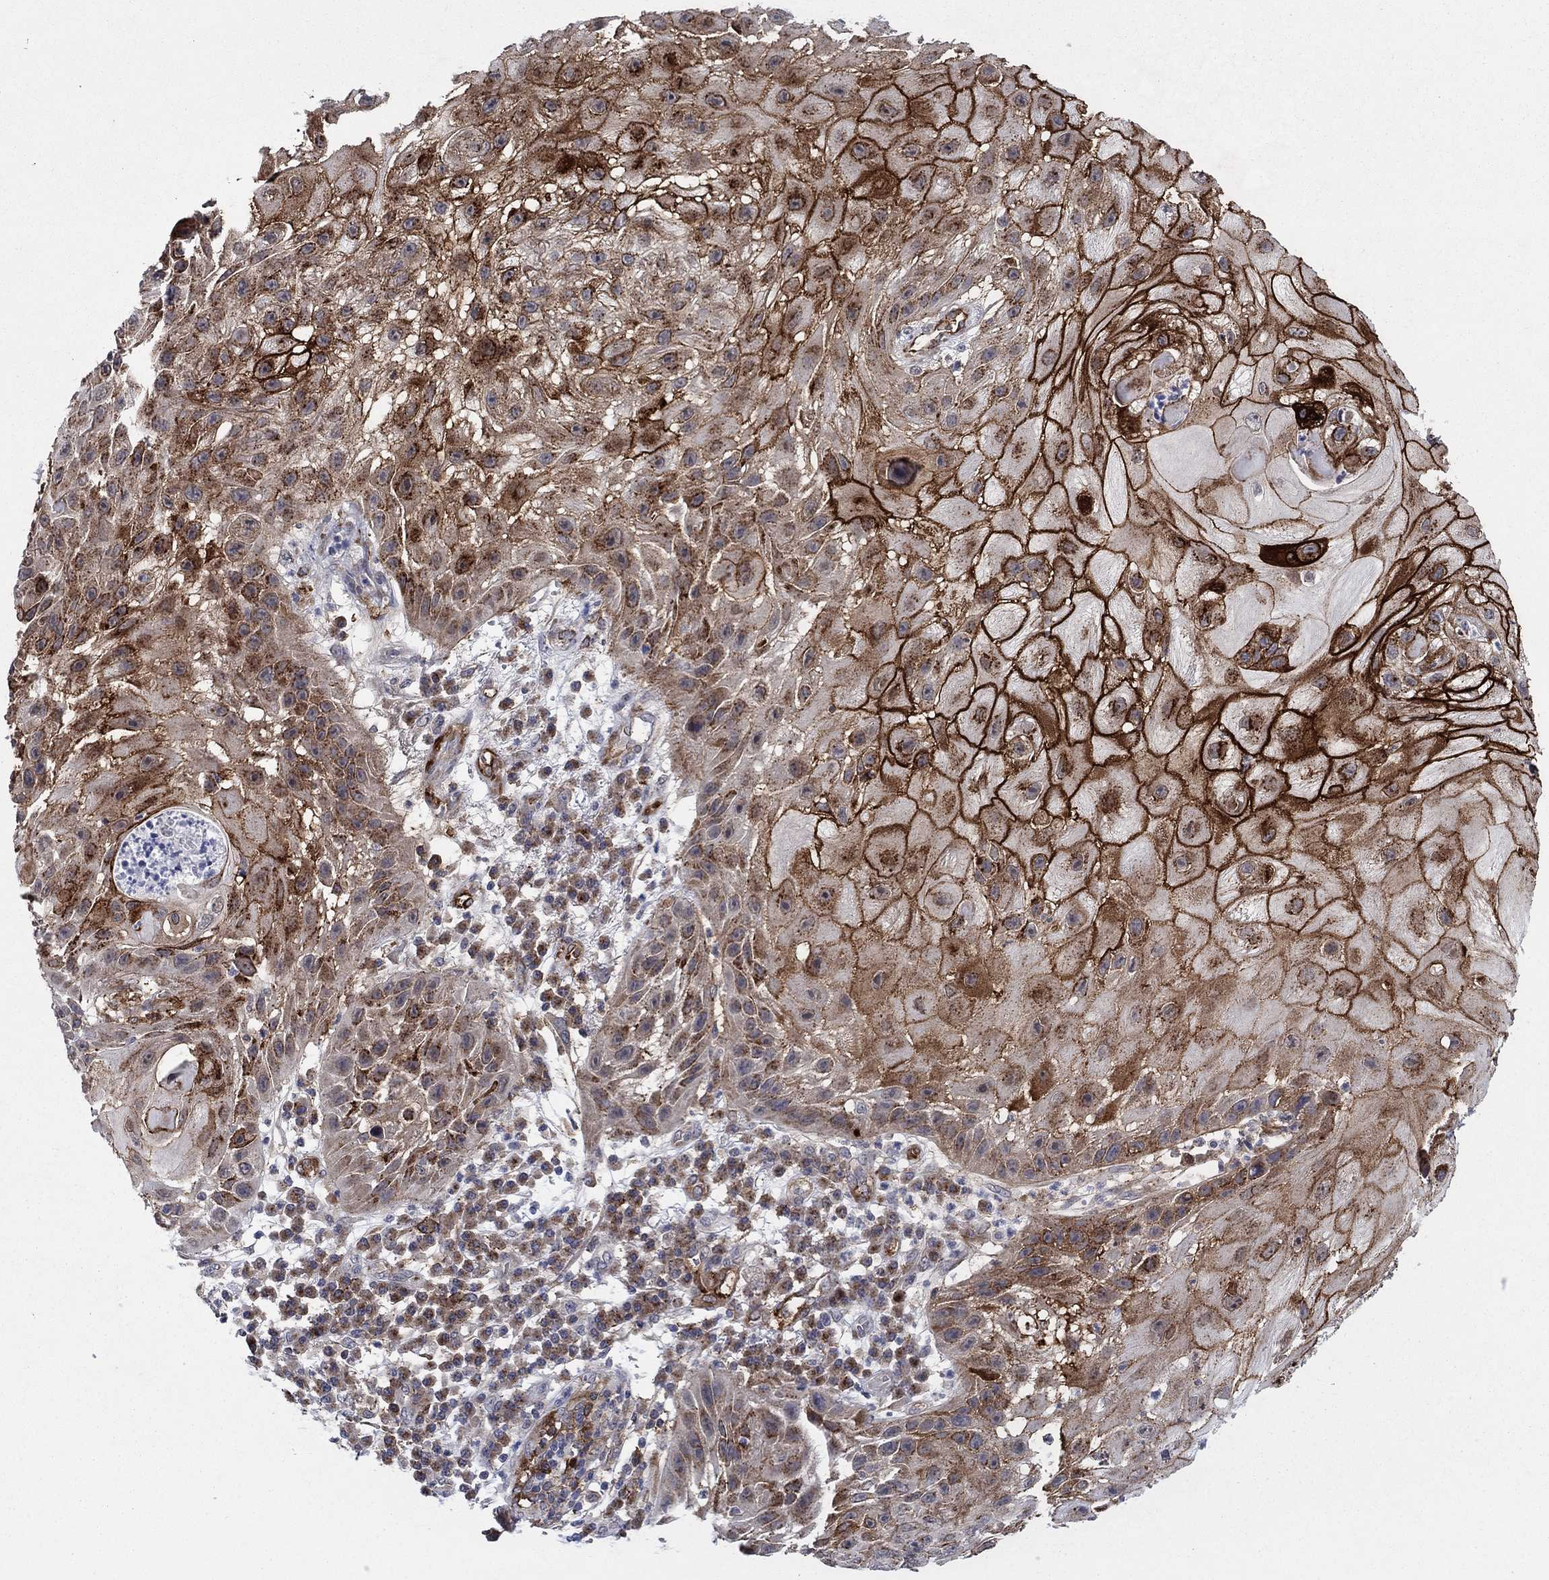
{"staining": {"intensity": "strong", "quantity": "25%-75%", "location": "cytoplasmic/membranous"}, "tissue": "skin cancer", "cell_type": "Tumor cells", "image_type": "cancer", "snomed": [{"axis": "morphology", "description": "Normal tissue, NOS"}, {"axis": "morphology", "description": "Squamous cell carcinoma, NOS"}, {"axis": "topography", "description": "Skin"}], "caption": "Strong cytoplasmic/membranous expression for a protein is seen in approximately 25%-75% of tumor cells of skin cancer (squamous cell carcinoma) using IHC.", "gene": "SDC1", "patient": {"sex": "male", "age": 79}}